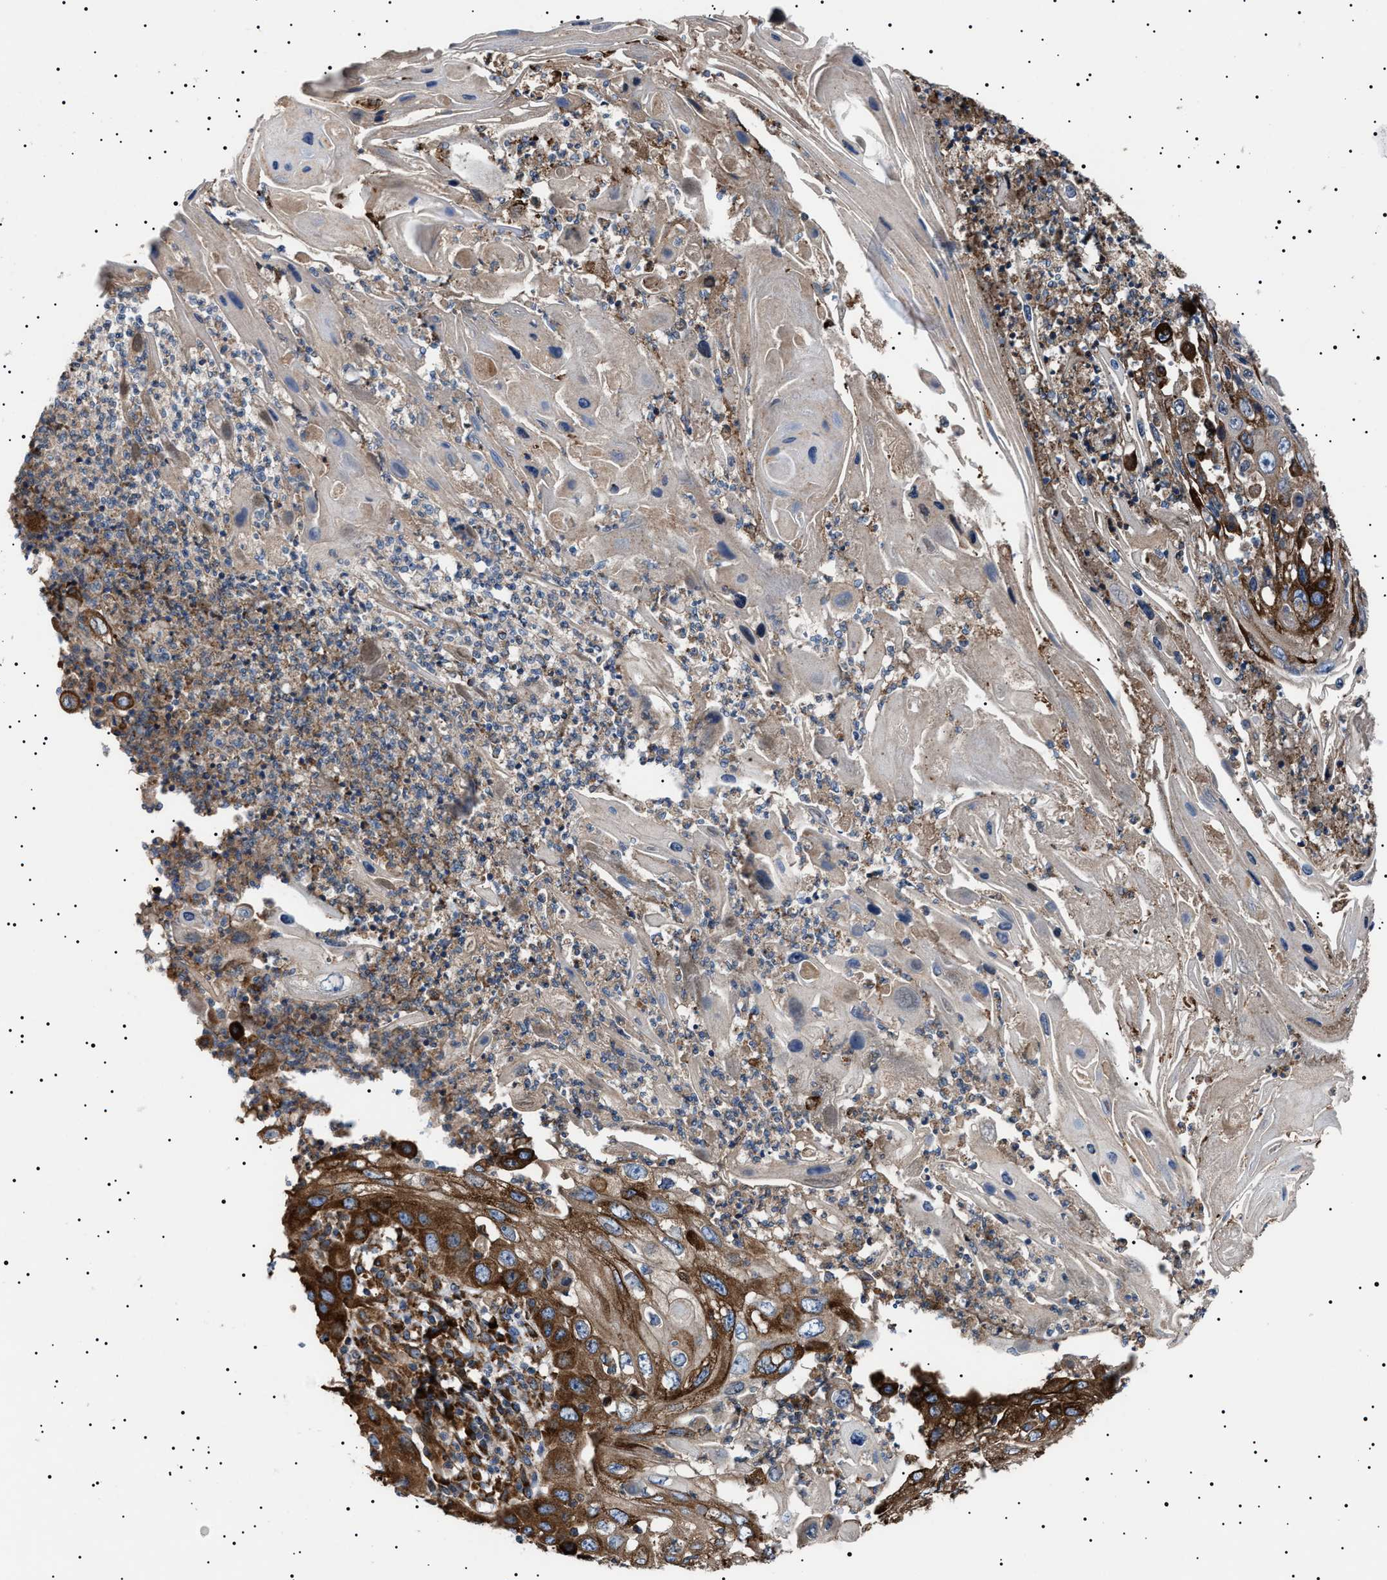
{"staining": {"intensity": "strong", "quantity": ">75%", "location": "cytoplasmic/membranous"}, "tissue": "skin cancer", "cell_type": "Tumor cells", "image_type": "cancer", "snomed": [{"axis": "morphology", "description": "Squamous cell carcinoma, NOS"}, {"axis": "topography", "description": "Skin"}], "caption": "Immunohistochemistry (IHC) histopathology image of neoplastic tissue: skin cancer stained using immunohistochemistry (IHC) exhibits high levels of strong protein expression localized specifically in the cytoplasmic/membranous of tumor cells, appearing as a cytoplasmic/membranous brown color.", "gene": "TOP1MT", "patient": {"sex": "male", "age": 55}}